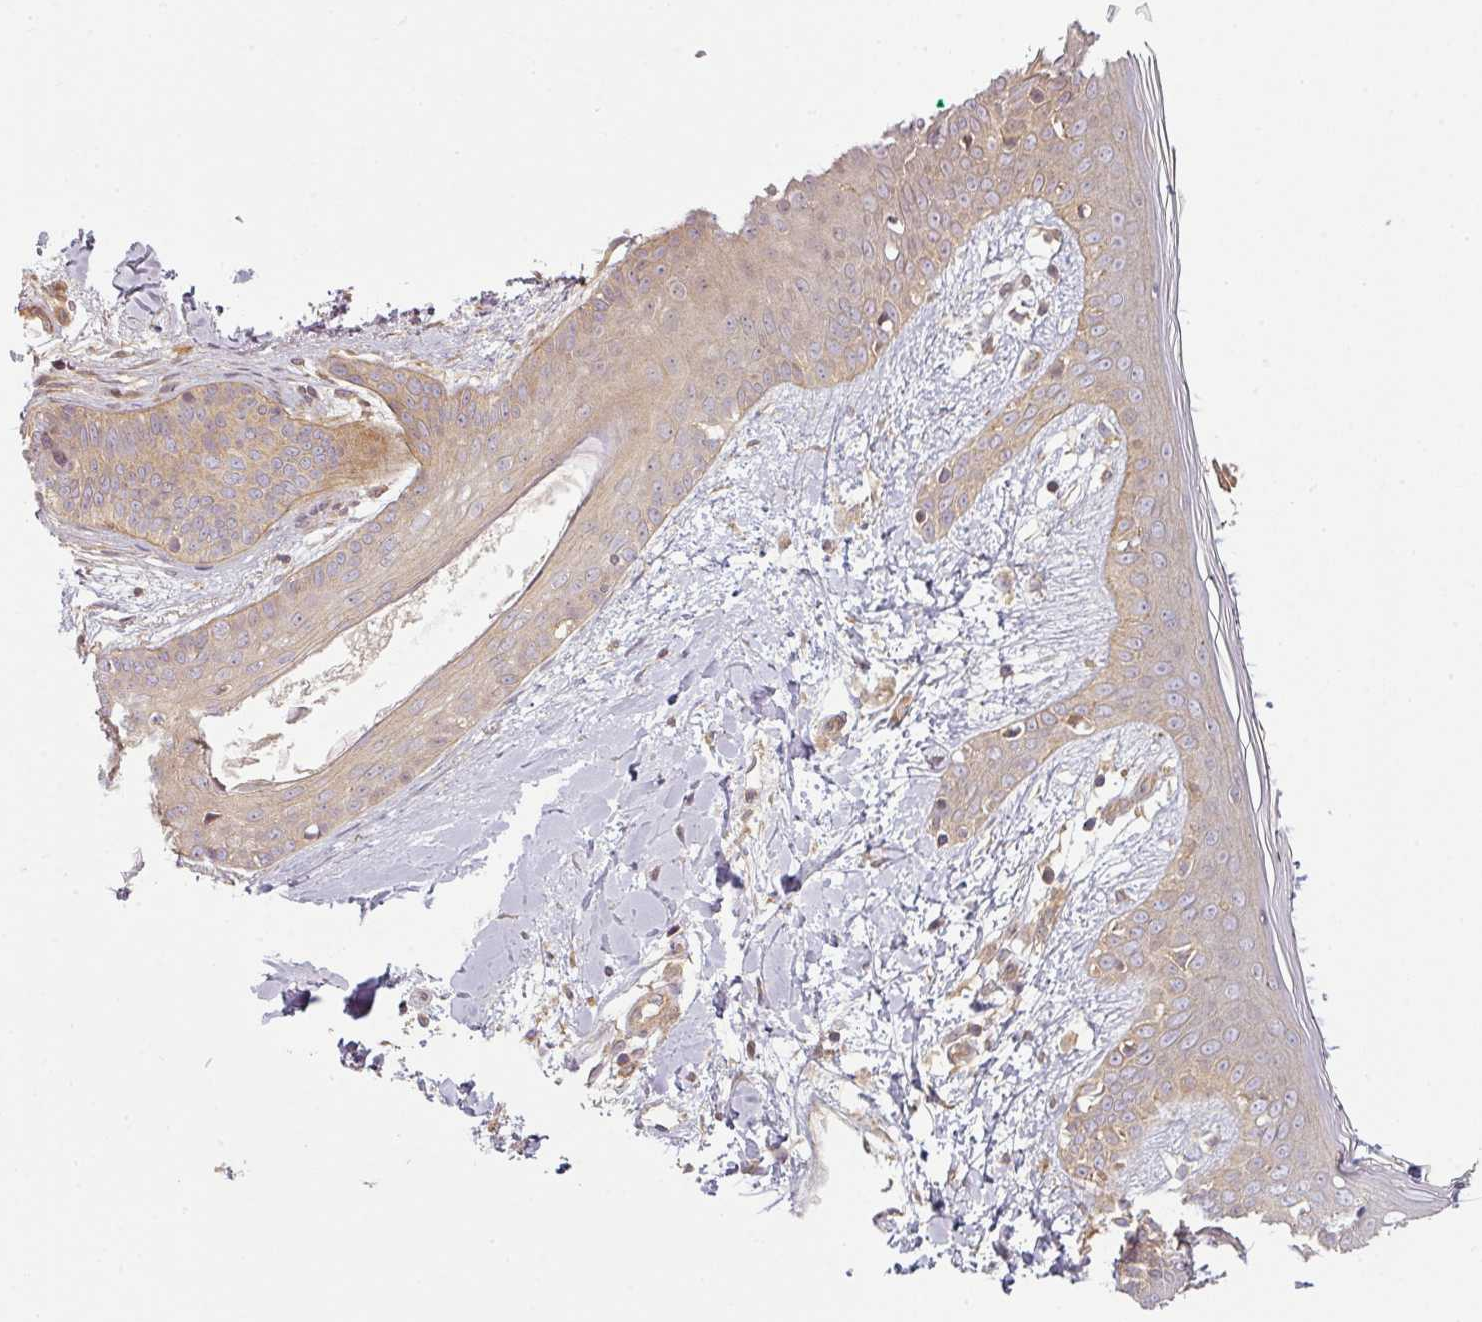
{"staining": {"intensity": "moderate", "quantity": ">75%", "location": "cytoplasmic/membranous"}, "tissue": "skin", "cell_type": "Fibroblasts", "image_type": "normal", "snomed": [{"axis": "morphology", "description": "Normal tissue, NOS"}, {"axis": "topography", "description": "Skin"}], "caption": "DAB (3,3'-diaminobenzidine) immunohistochemical staining of benign human skin shows moderate cytoplasmic/membranous protein expression in approximately >75% of fibroblasts. Nuclei are stained in blue.", "gene": "RNF31", "patient": {"sex": "female", "age": 34}}